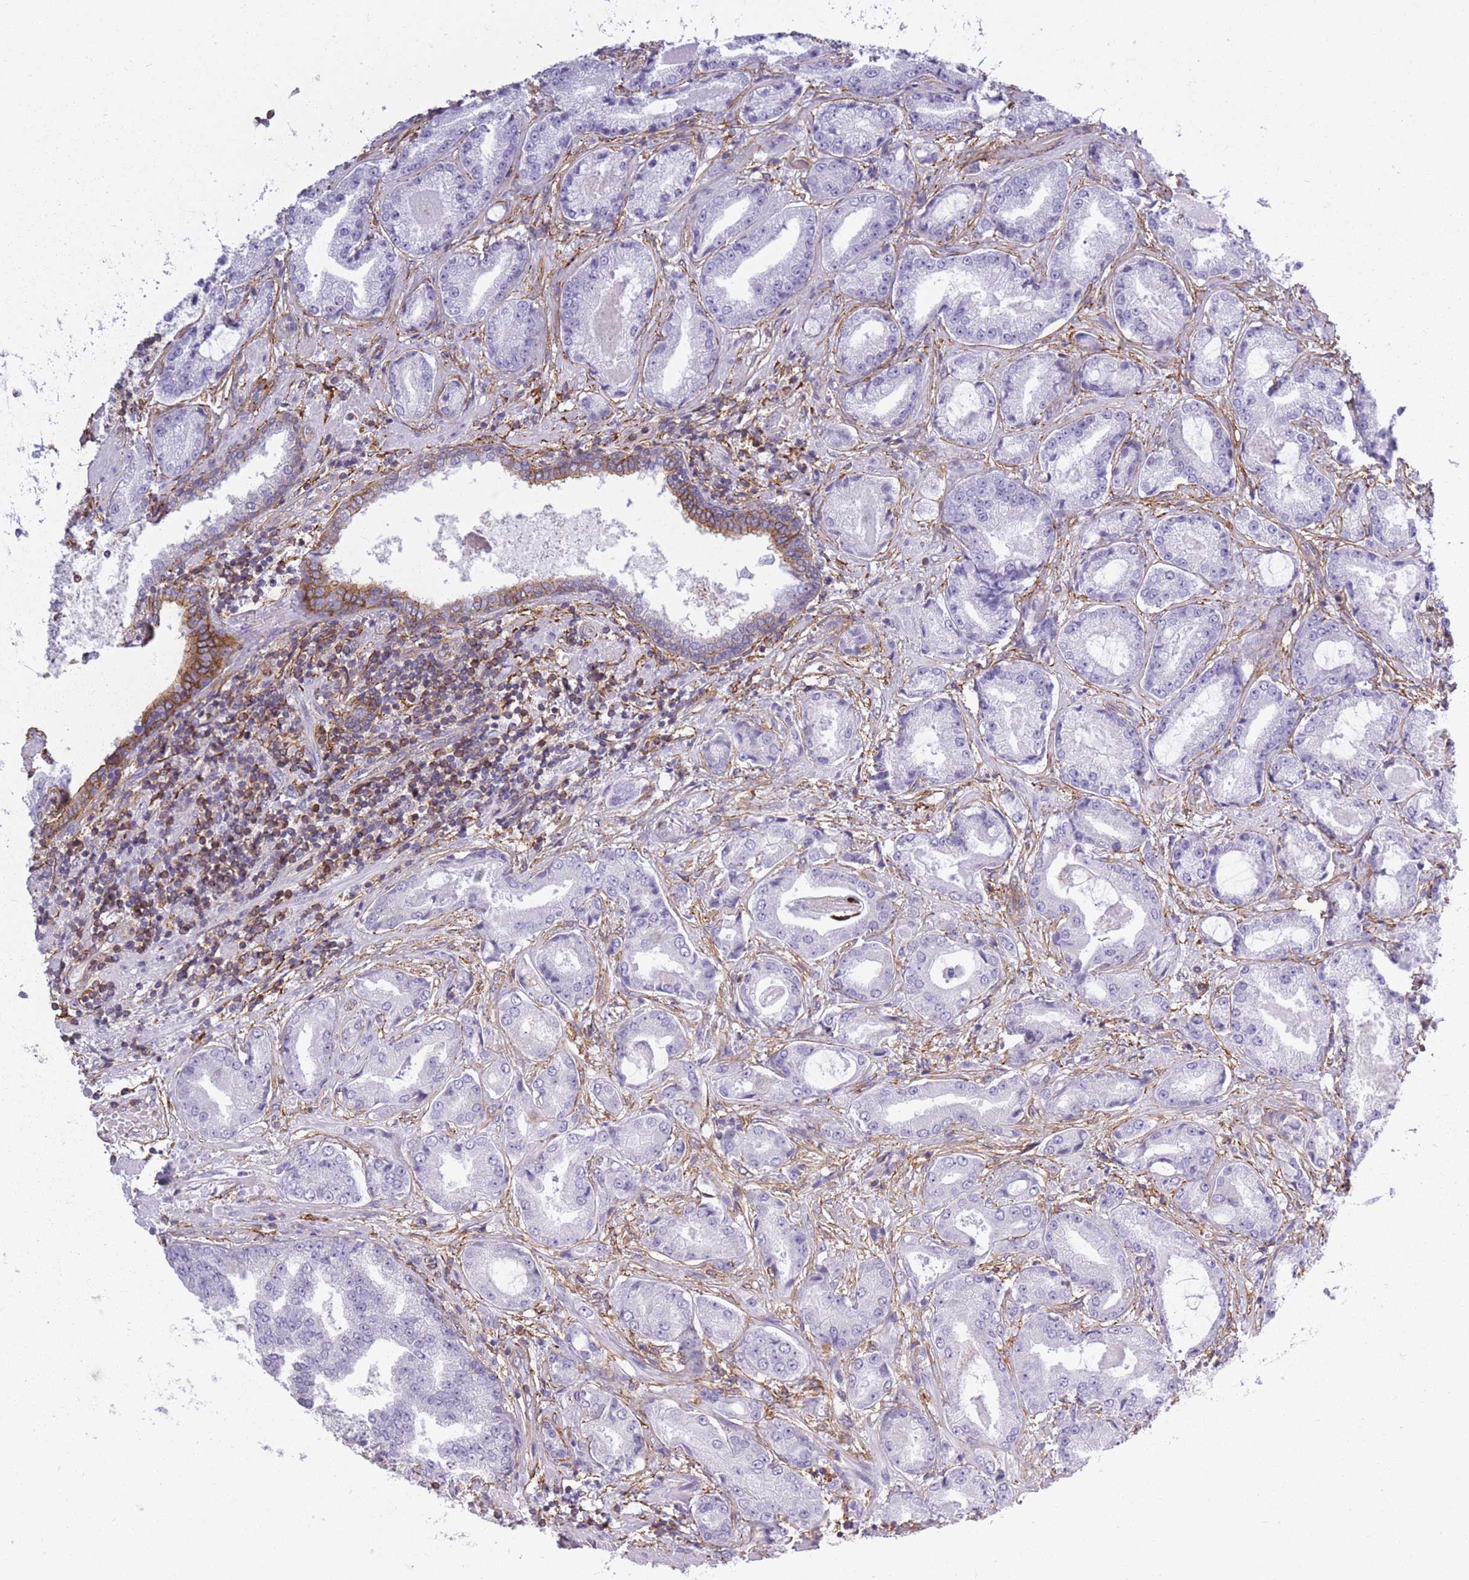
{"staining": {"intensity": "negative", "quantity": "none", "location": "none"}, "tissue": "prostate cancer", "cell_type": "Tumor cells", "image_type": "cancer", "snomed": [{"axis": "morphology", "description": "Adenocarcinoma, High grade"}, {"axis": "topography", "description": "Prostate"}], "caption": "Tumor cells show no significant protein staining in adenocarcinoma (high-grade) (prostate).", "gene": "ADD1", "patient": {"sex": "male", "age": 68}}